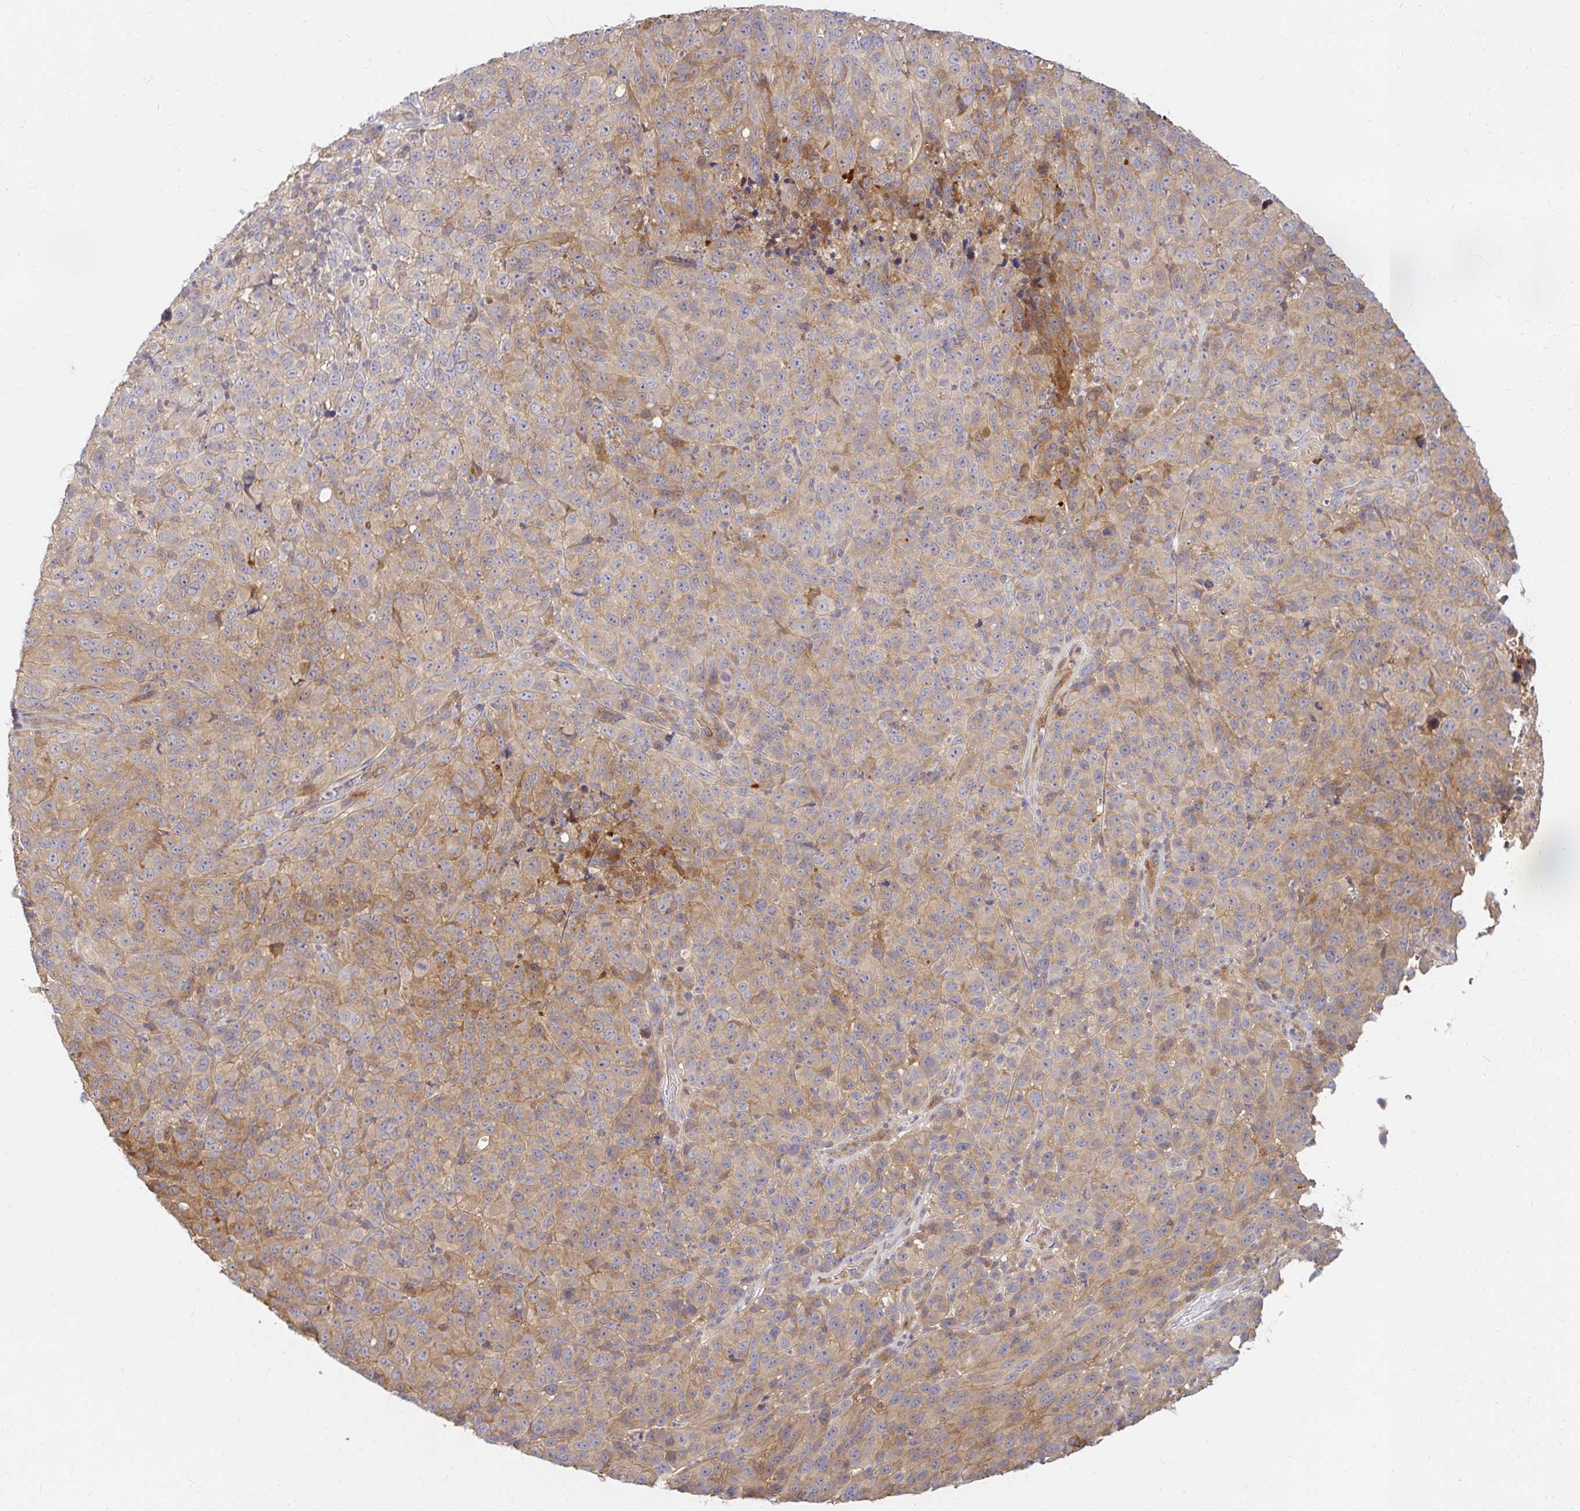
{"staining": {"intensity": "weak", "quantity": "25%-75%", "location": "cytoplasmic/membranous"}, "tissue": "melanoma", "cell_type": "Tumor cells", "image_type": "cancer", "snomed": [{"axis": "morphology", "description": "Malignant melanoma, NOS"}, {"axis": "topography", "description": "Skin"}], "caption": "Protein analysis of malignant melanoma tissue displays weak cytoplasmic/membranous expression in about 25%-75% of tumor cells. Using DAB (3,3'-diaminobenzidine) (brown) and hematoxylin (blue) stains, captured at high magnification using brightfield microscopy.", "gene": "ITGA2", "patient": {"sex": "male", "age": 85}}